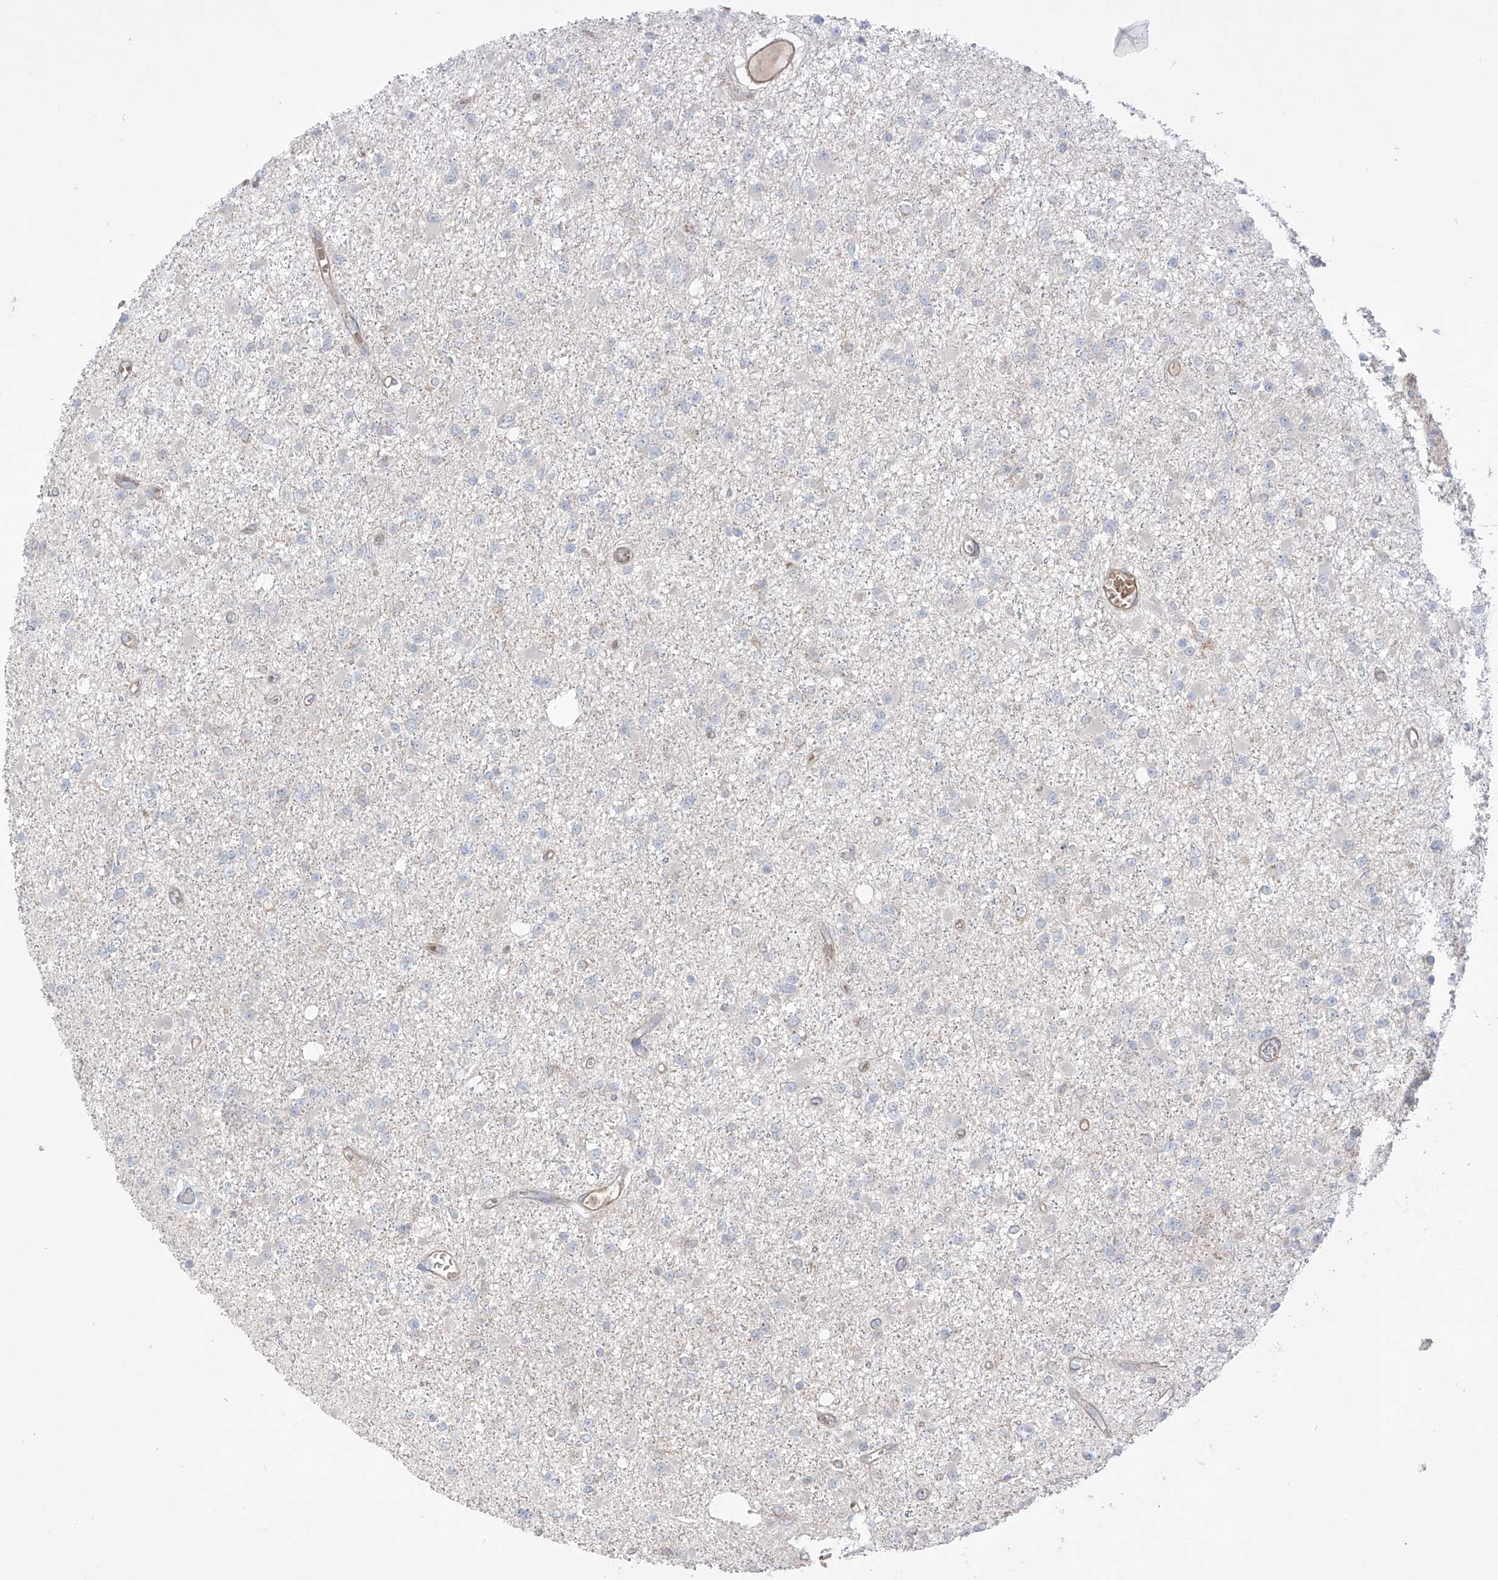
{"staining": {"intensity": "negative", "quantity": "none", "location": "none"}, "tissue": "glioma", "cell_type": "Tumor cells", "image_type": "cancer", "snomed": [{"axis": "morphology", "description": "Glioma, malignant, Low grade"}, {"axis": "topography", "description": "Brain"}], "caption": "Low-grade glioma (malignant) was stained to show a protein in brown. There is no significant staining in tumor cells. The staining is performed using DAB (3,3'-diaminobenzidine) brown chromogen with nuclei counter-stained in using hematoxylin.", "gene": "TRMU", "patient": {"sex": "female", "age": 22}}